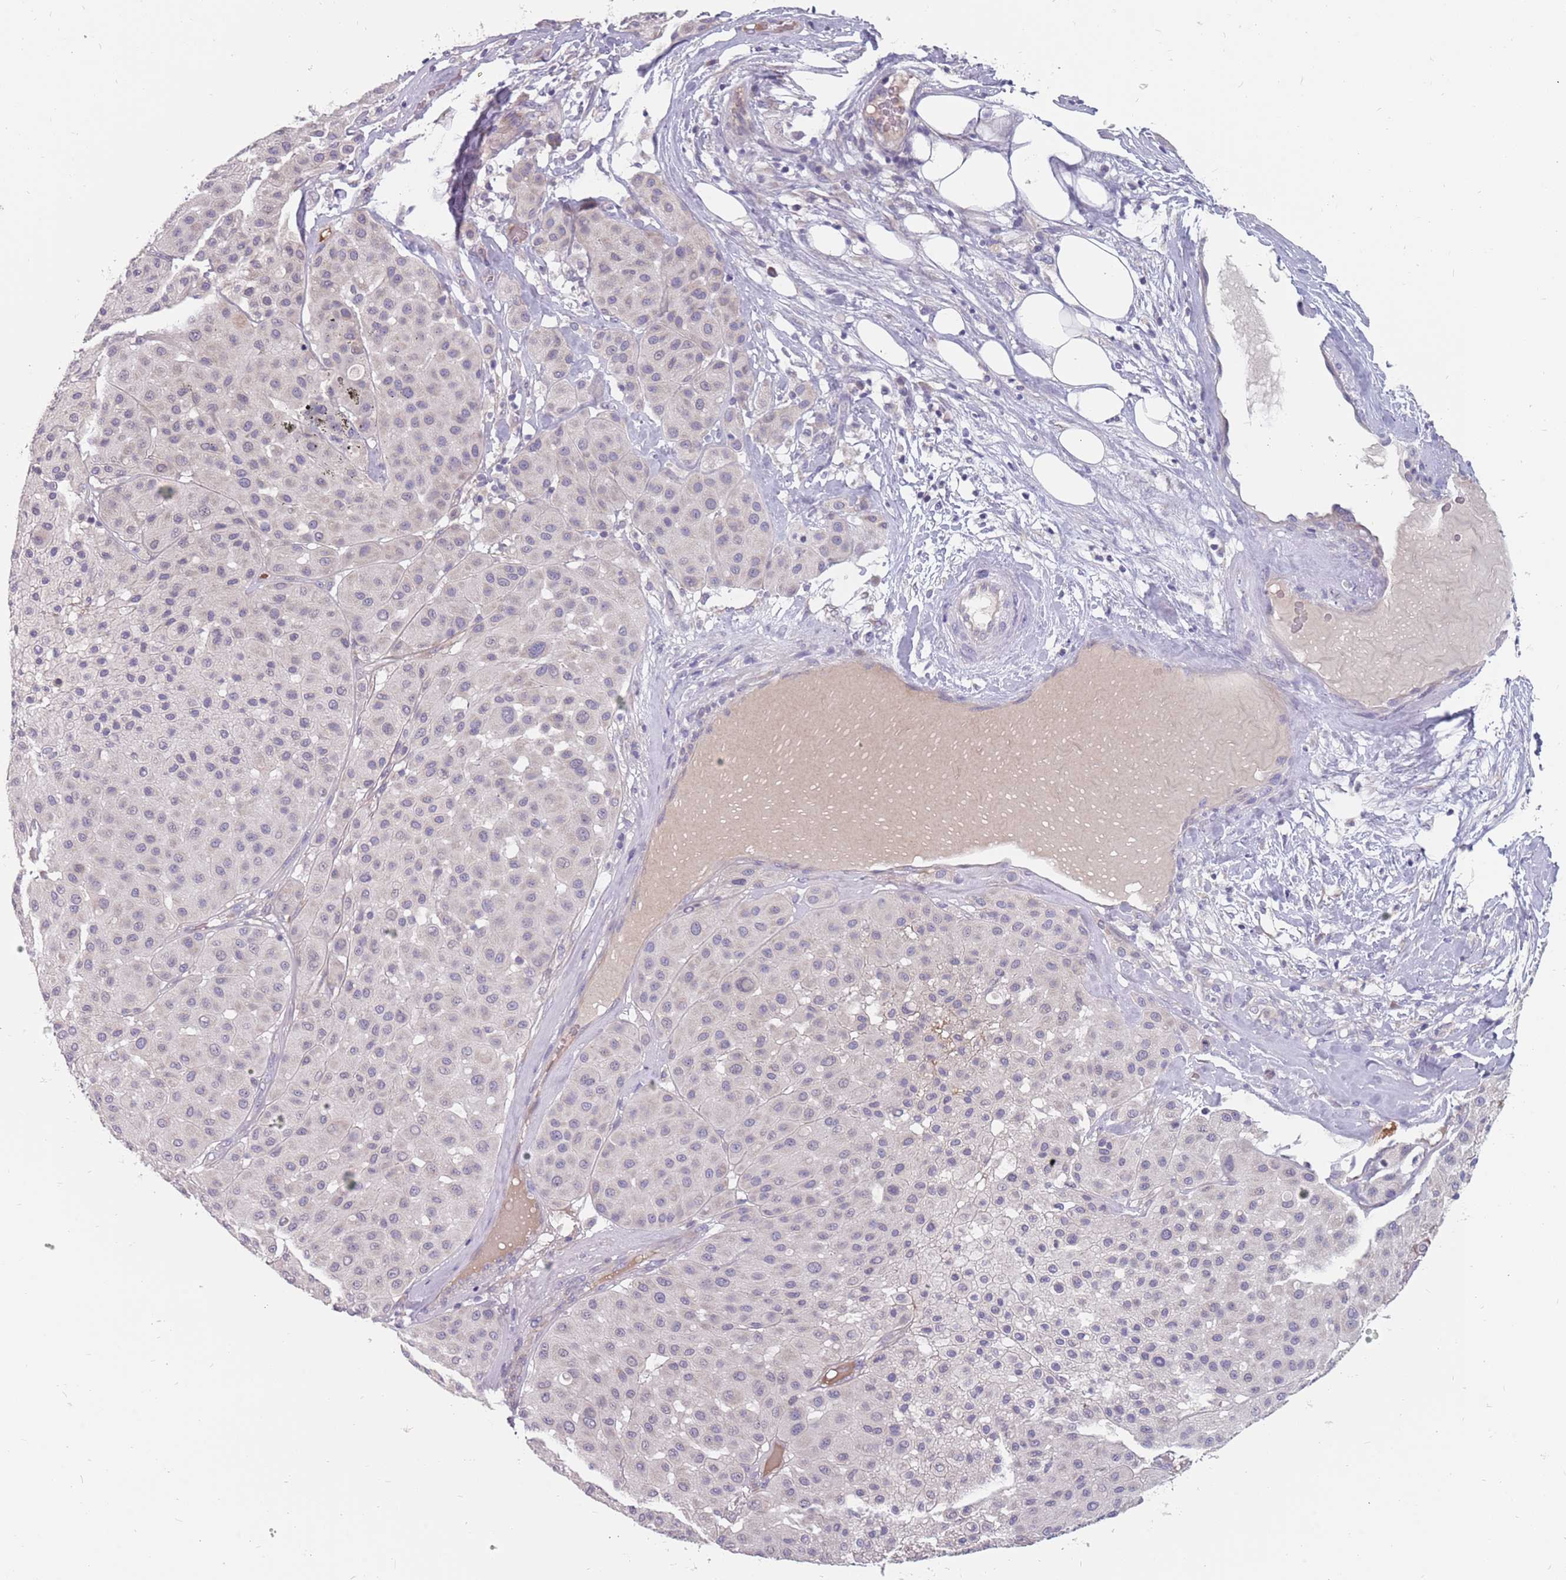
{"staining": {"intensity": "negative", "quantity": "none", "location": "none"}, "tissue": "melanoma", "cell_type": "Tumor cells", "image_type": "cancer", "snomed": [{"axis": "morphology", "description": "Malignant melanoma, Metastatic site"}, {"axis": "topography", "description": "Smooth muscle"}], "caption": "High magnification brightfield microscopy of melanoma stained with DAB (brown) and counterstained with hematoxylin (blue): tumor cells show no significant expression.", "gene": "CMTR2", "patient": {"sex": "male", "age": 41}}